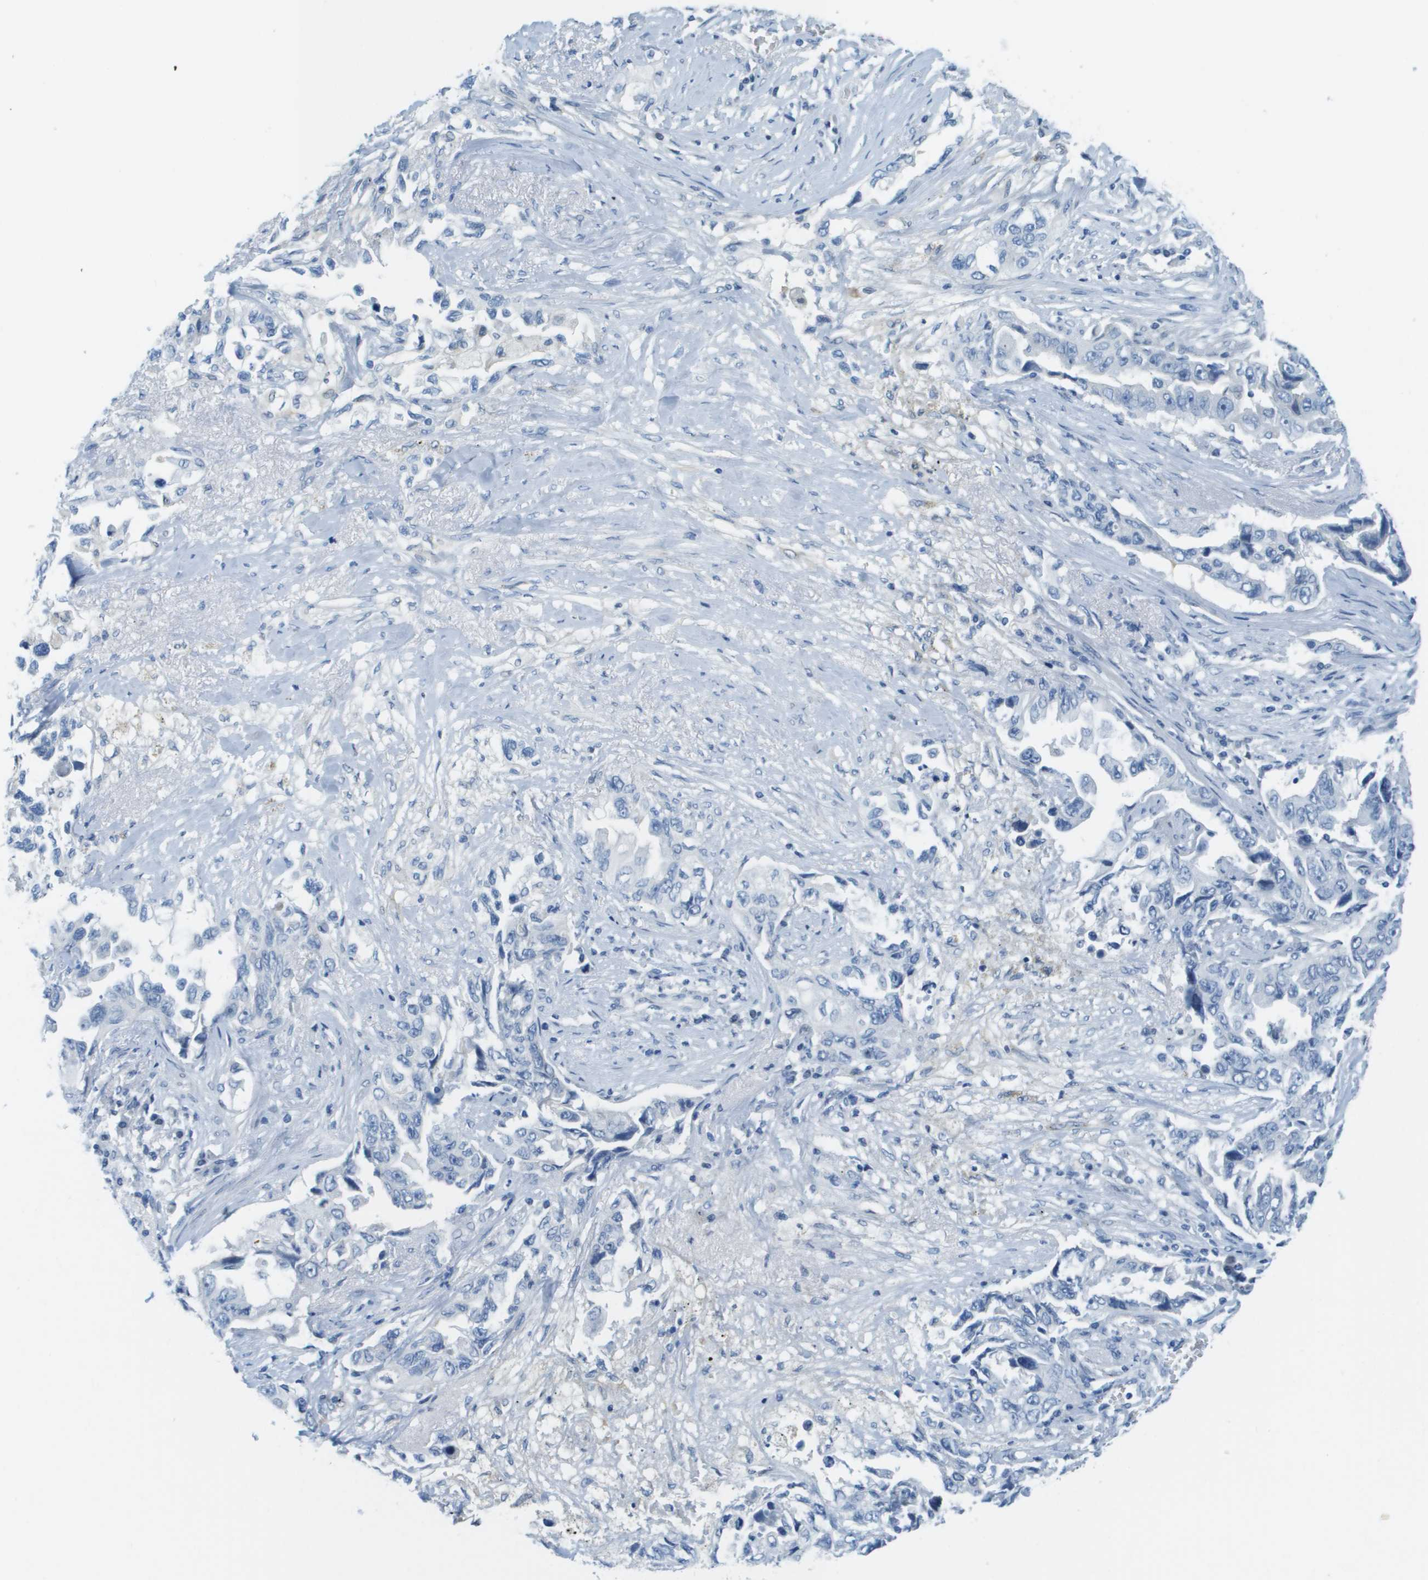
{"staining": {"intensity": "negative", "quantity": "none", "location": "none"}, "tissue": "lung cancer", "cell_type": "Tumor cells", "image_type": "cancer", "snomed": [{"axis": "morphology", "description": "Adenocarcinoma, NOS"}, {"axis": "topography", "description": "Lung"}], "caption": "IHC of lung adenocarcinoma shows no expression in tumor cells.", "gene": "CDHR2", "patient": {"sex": "female", "age": 51}}